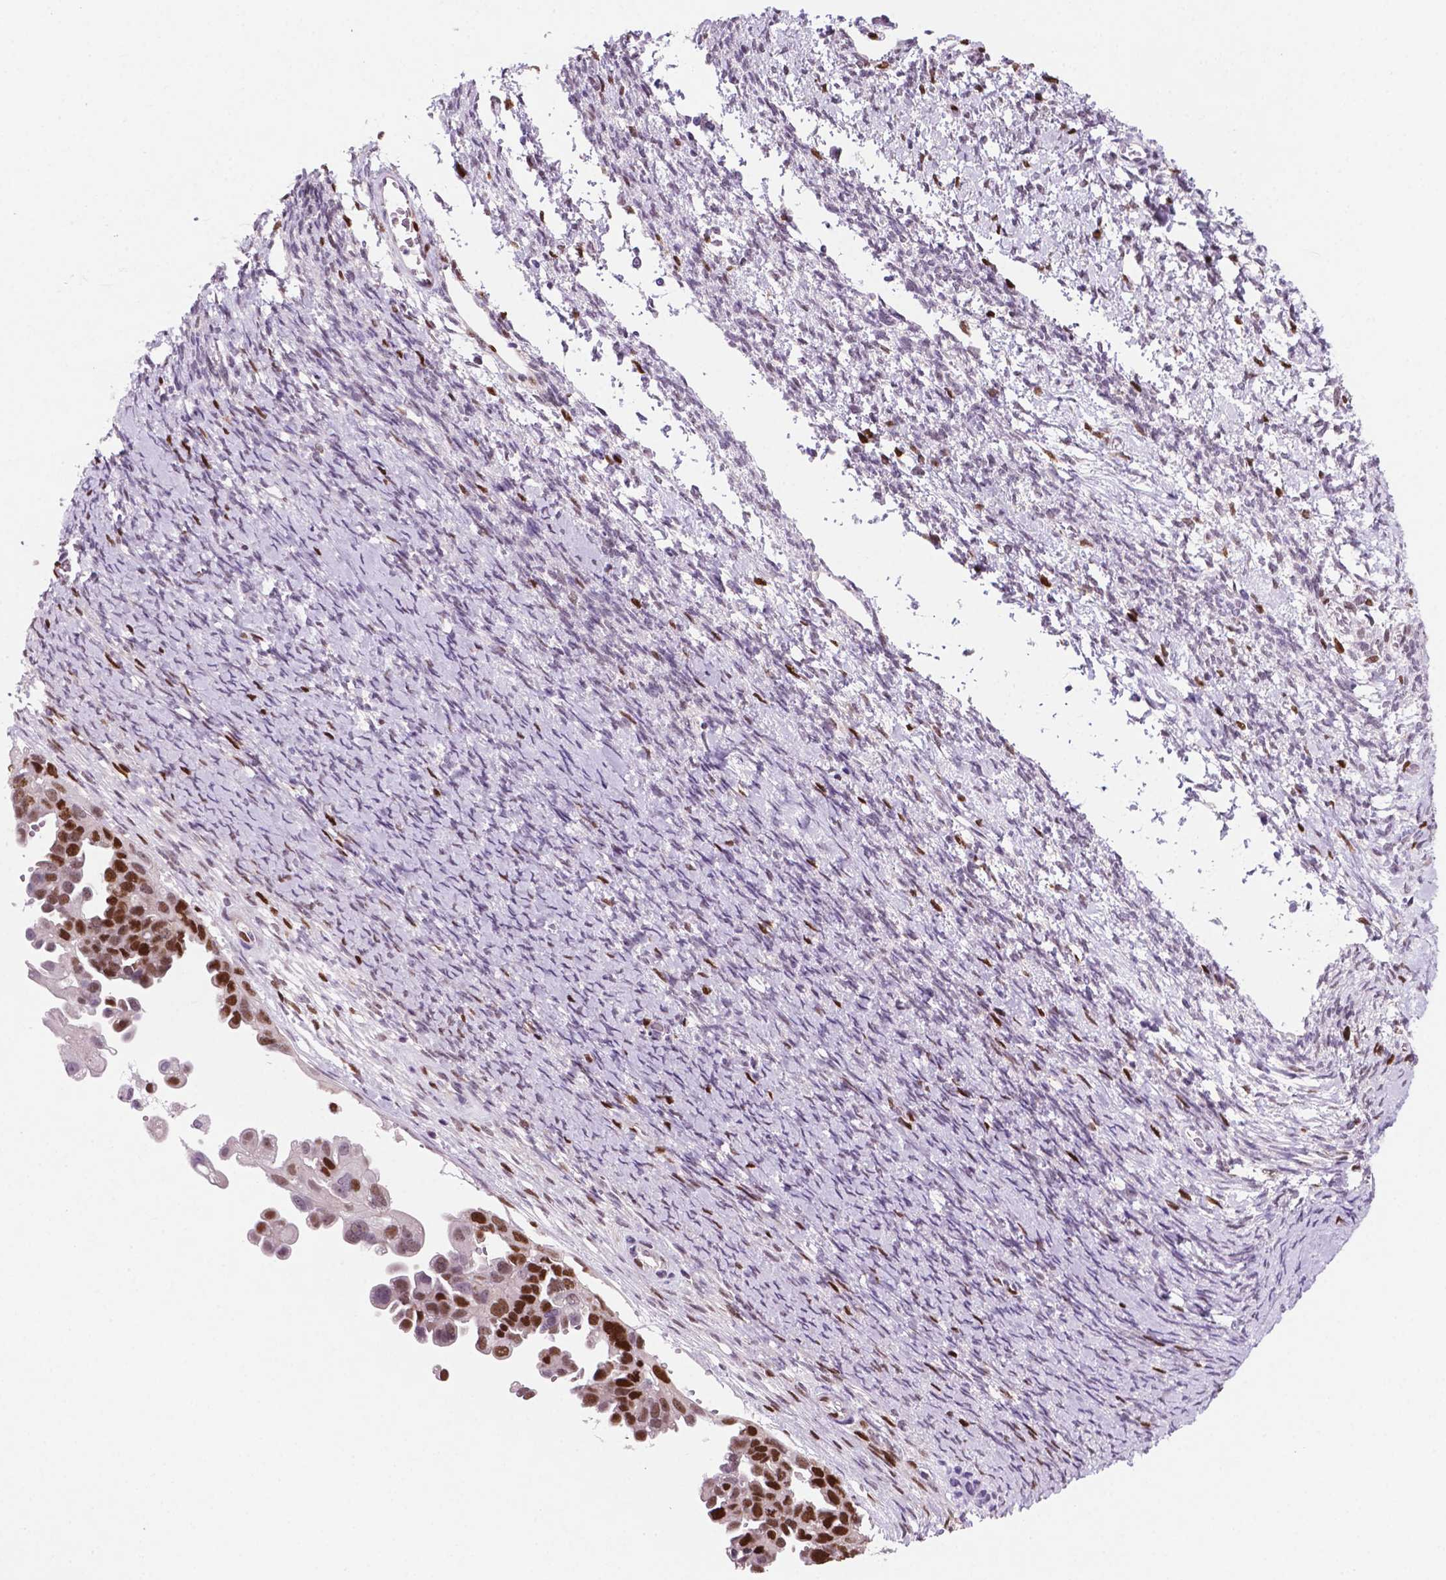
{"staining": {"intensity": "strong", "quantity": ">75%", "location": "nuclear"}, "tissue": "ovarian cancer", "cell_type": "Tumor cells", "image_type": "cancer", "snomed": [{"axis": "morphology", "description": "Cystadenocarcinoma, serous, NOS"}, {"axis": "topography", "description": "Ovary"}], "caption": "Immunohistochemistry micrograph of human ovarian cancer (serous cystadenocarcinoma) stained for a protein (brown), which displays high levels of strong nuclear staining in about >75% of tumor cells.", "gene": "NCAPH2", "patient": {"sex": "female", "age": 53}}